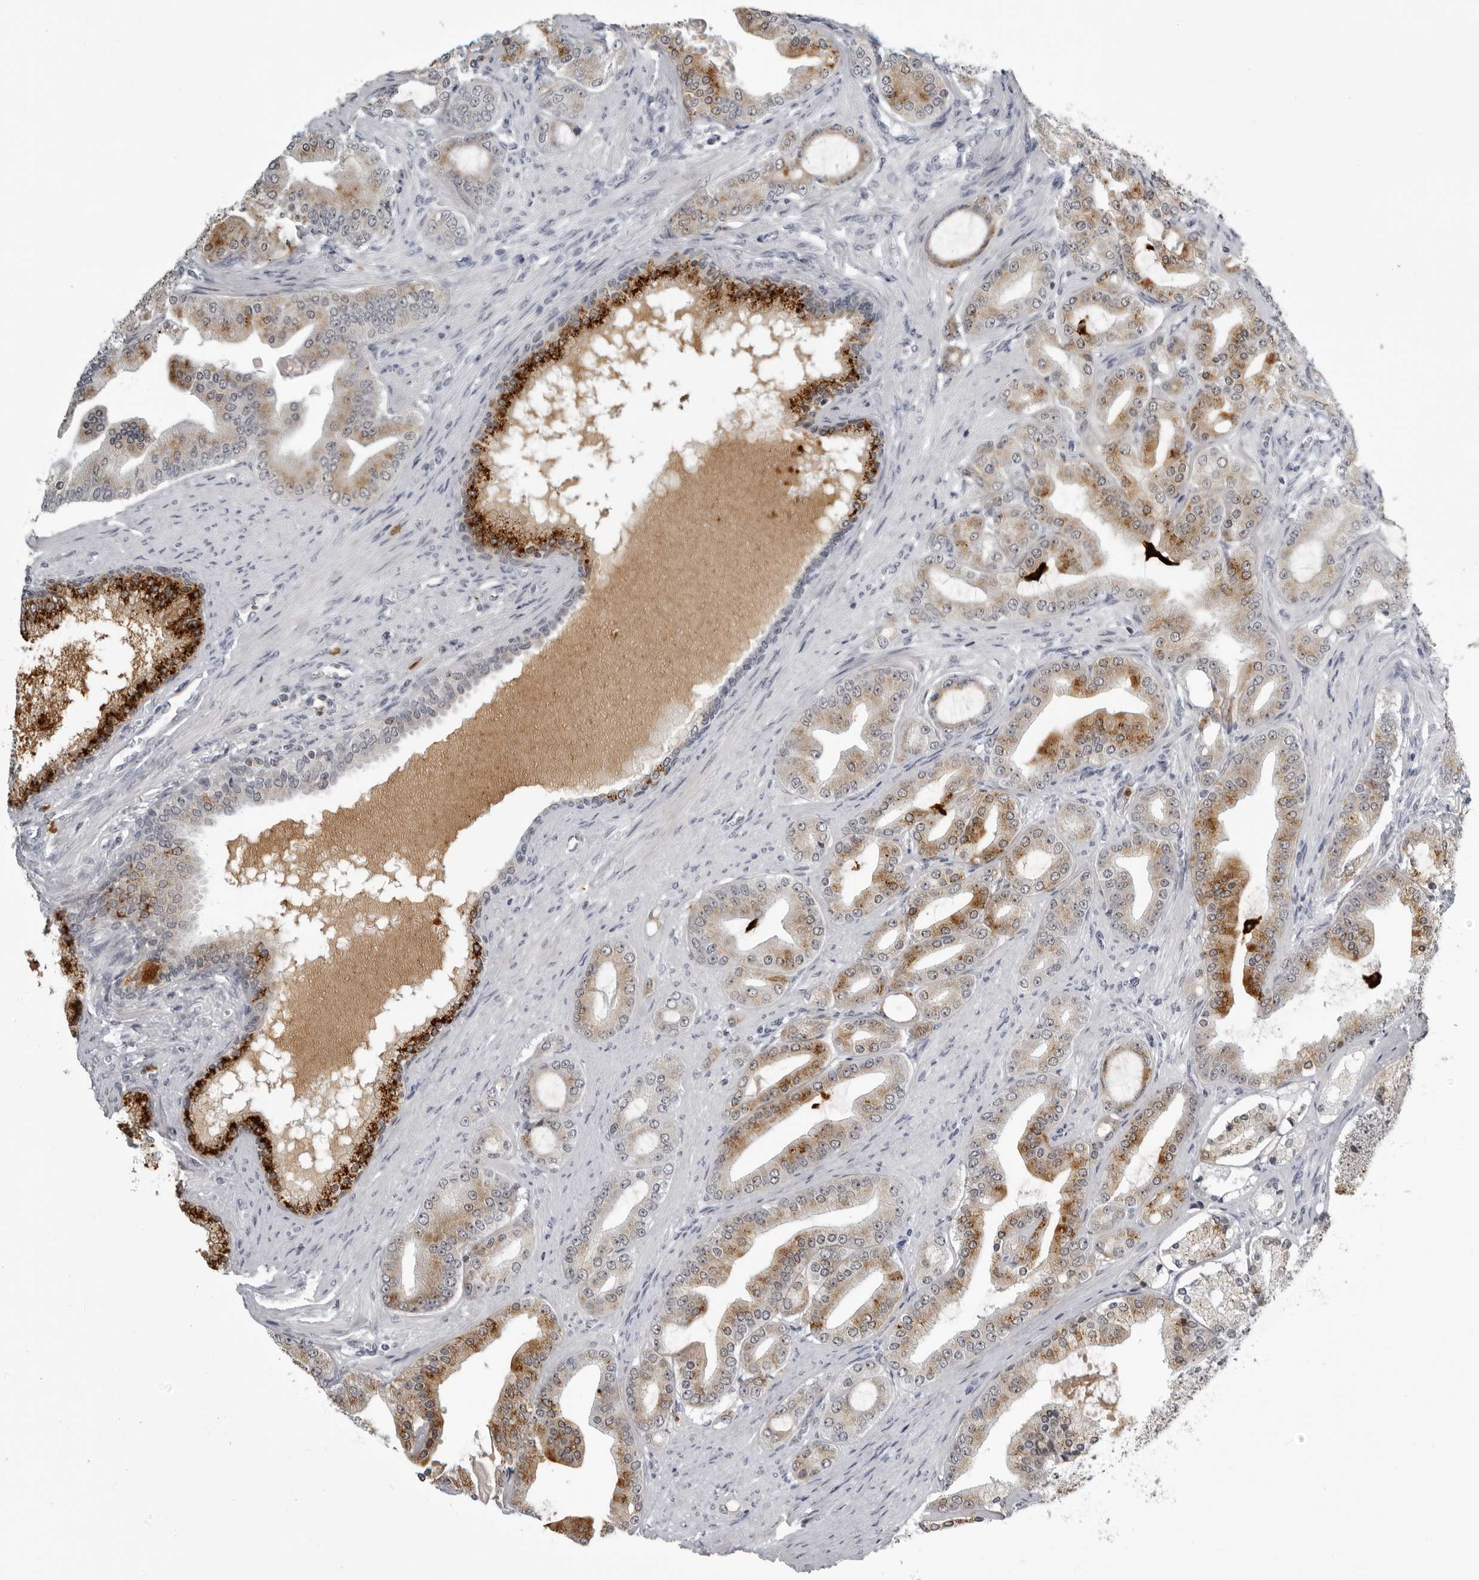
{"staining": {"intensity": "moderate", "quantity": "25%-75%", "location": "cytoplasmic/membranous"}, "tissue": "prostate cancer", "cell_type": "Tumor cells", "image_type": "cancer", "snomed": [{"axis": "morphology", "description": "Adenocarcinoma, High grade"}, {"axis": "topography", "description": "Prostate"}], "caption": "Brown immunohistochemical staining in prostate cancer (adenocarcinoma (high-grade)) reveals moderate cytoplasmic/membranous expression in approximately 25%-75% of tumor cells.", "gene": "RTCA", "patient": {"sex": "male", "age": 60}}